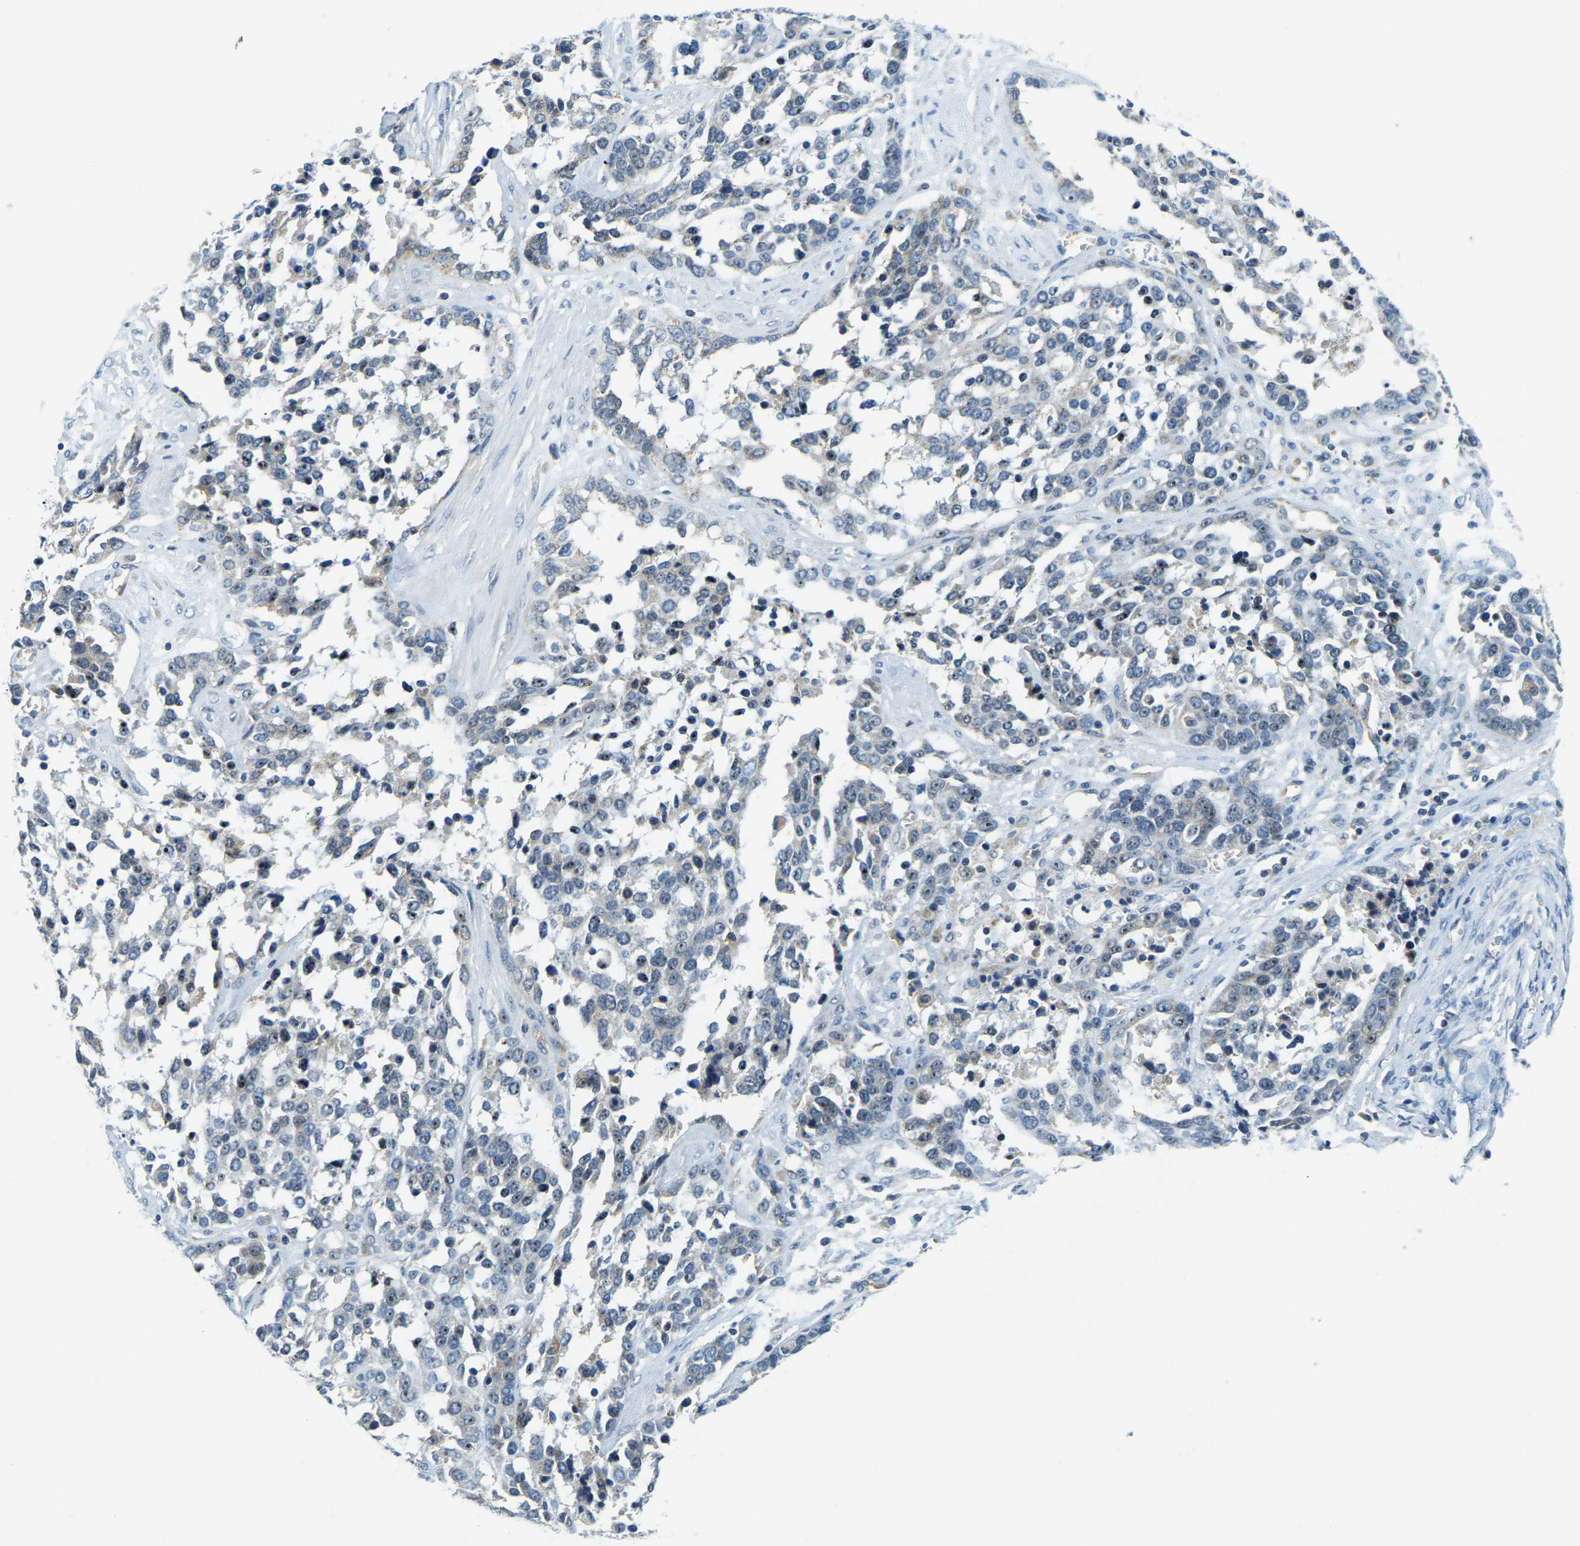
{"staining": {"intensity": "weak", "quantity": "<25%", "location": "nuclear"}, "tissue": "ovarian cancer", "cell_type": "Tumor cells", "image_type": "cancer", "snomed": [{"axis": "morphology", "description": "Cystadenocarcinoma, serous, NOS"}, {"axis": "topography", "description": "Ovary"}], "caption": "This is an immunohistochemistry micrograph of ovarian cancer (serous cystadenocarcinoma). There is no expression in tumor cells.", "gene": "RRP1", "patient": {"sex": "female", "age": 44}}